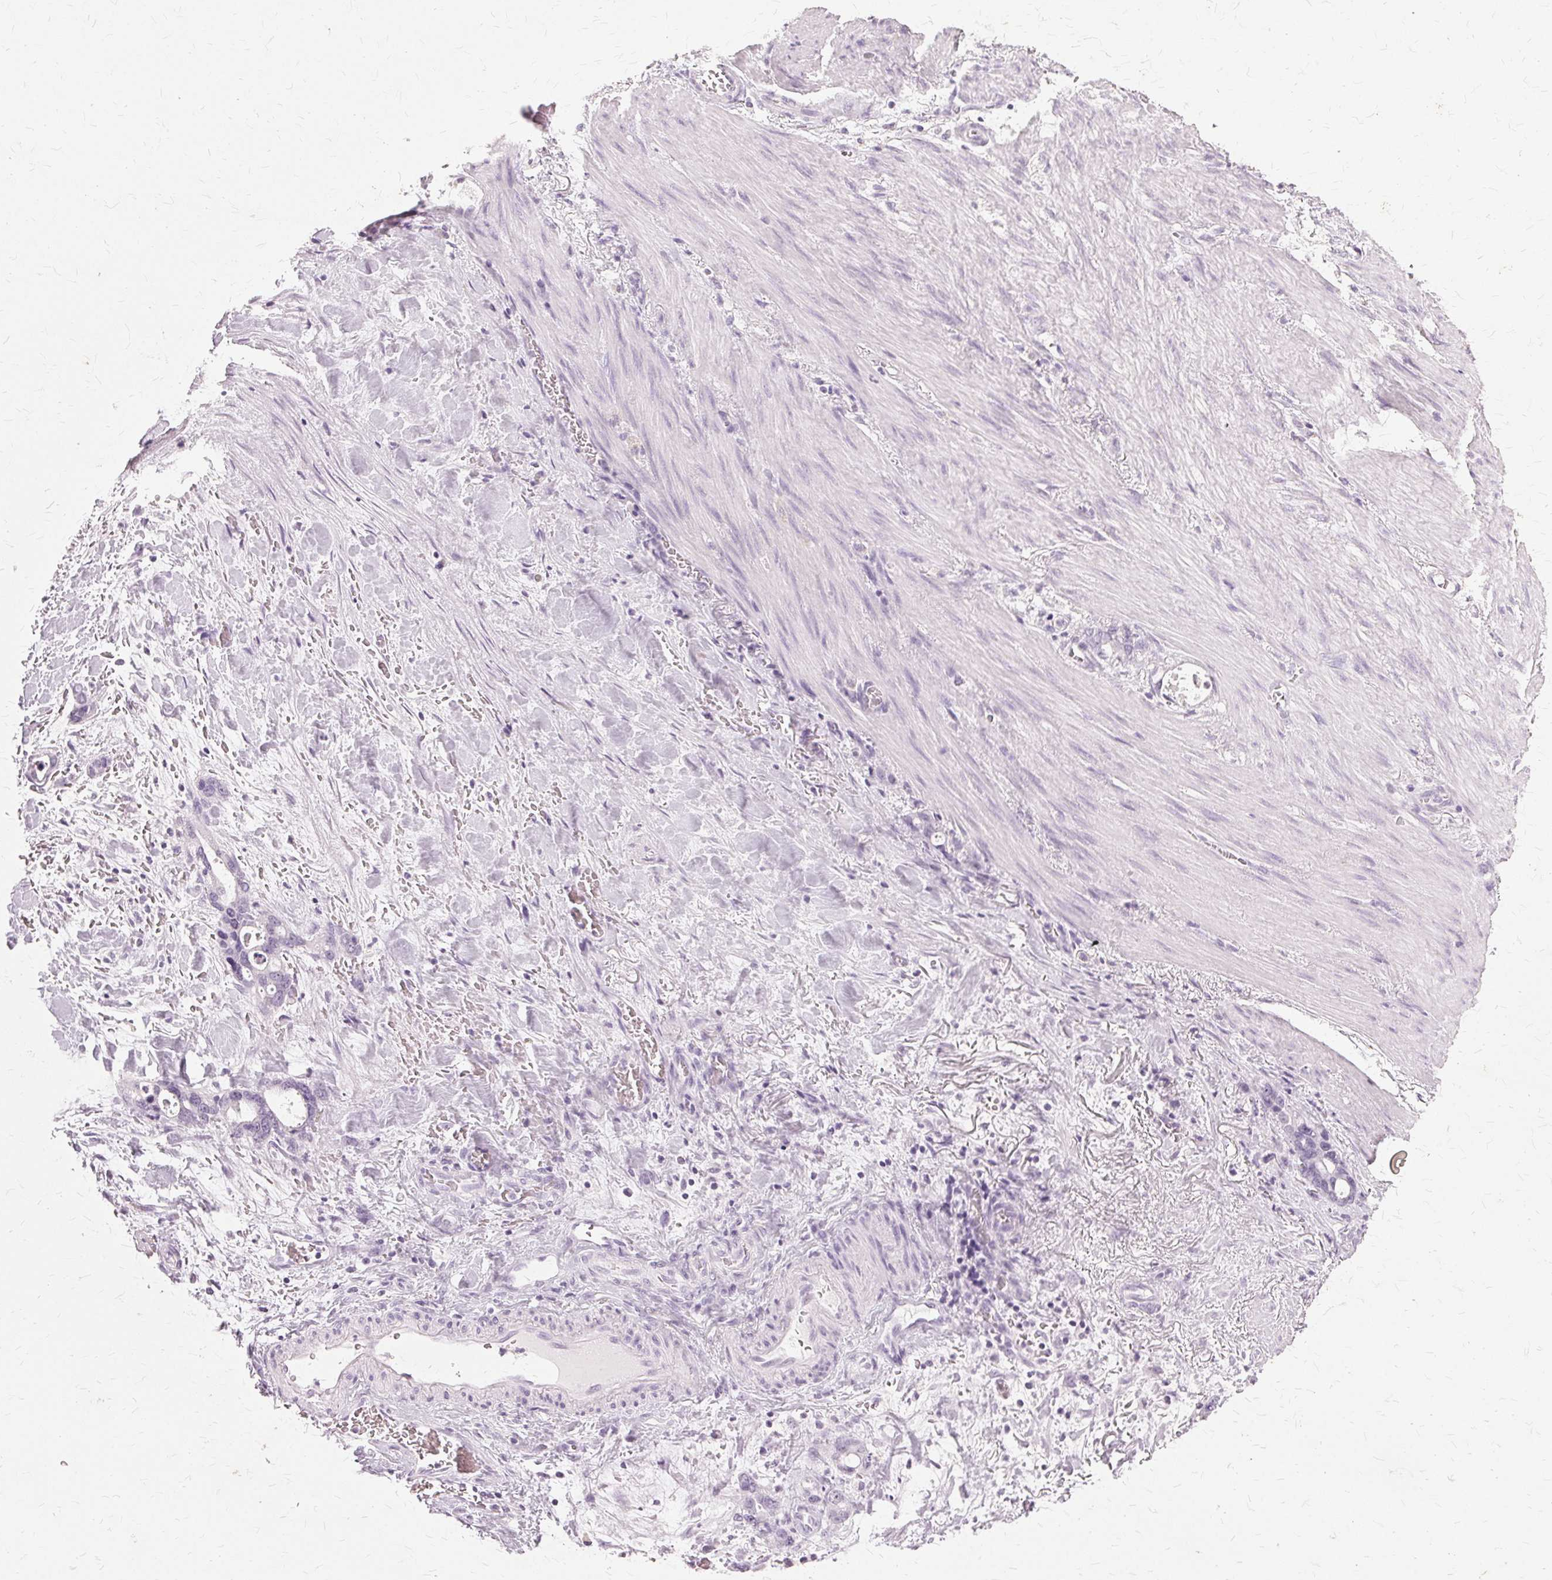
{"staining": {"intensity": "negative", "quantity": "none", "location": "none"}, "tissue": "stomach cancer", "cell_type": "Tumor cells", "image_type": "cancer", "snomed": [{"axis": "morphology", "description": "Normal tissue, NOS"}, {"axis": "morphology", "description": "Adenocarcinoma, NOS"}, {"axis": "topography", "description": "Esophagus"}, {"axis": "topography", "description": "Stomach, upper"}], "caption": "Human stomach cancer stained for a protein using immunohistochemistry (IHC) exhibits no staining in tumor cells.", "gene": "SLC45A3", "patient": {"sex": "male", "age": 74}}